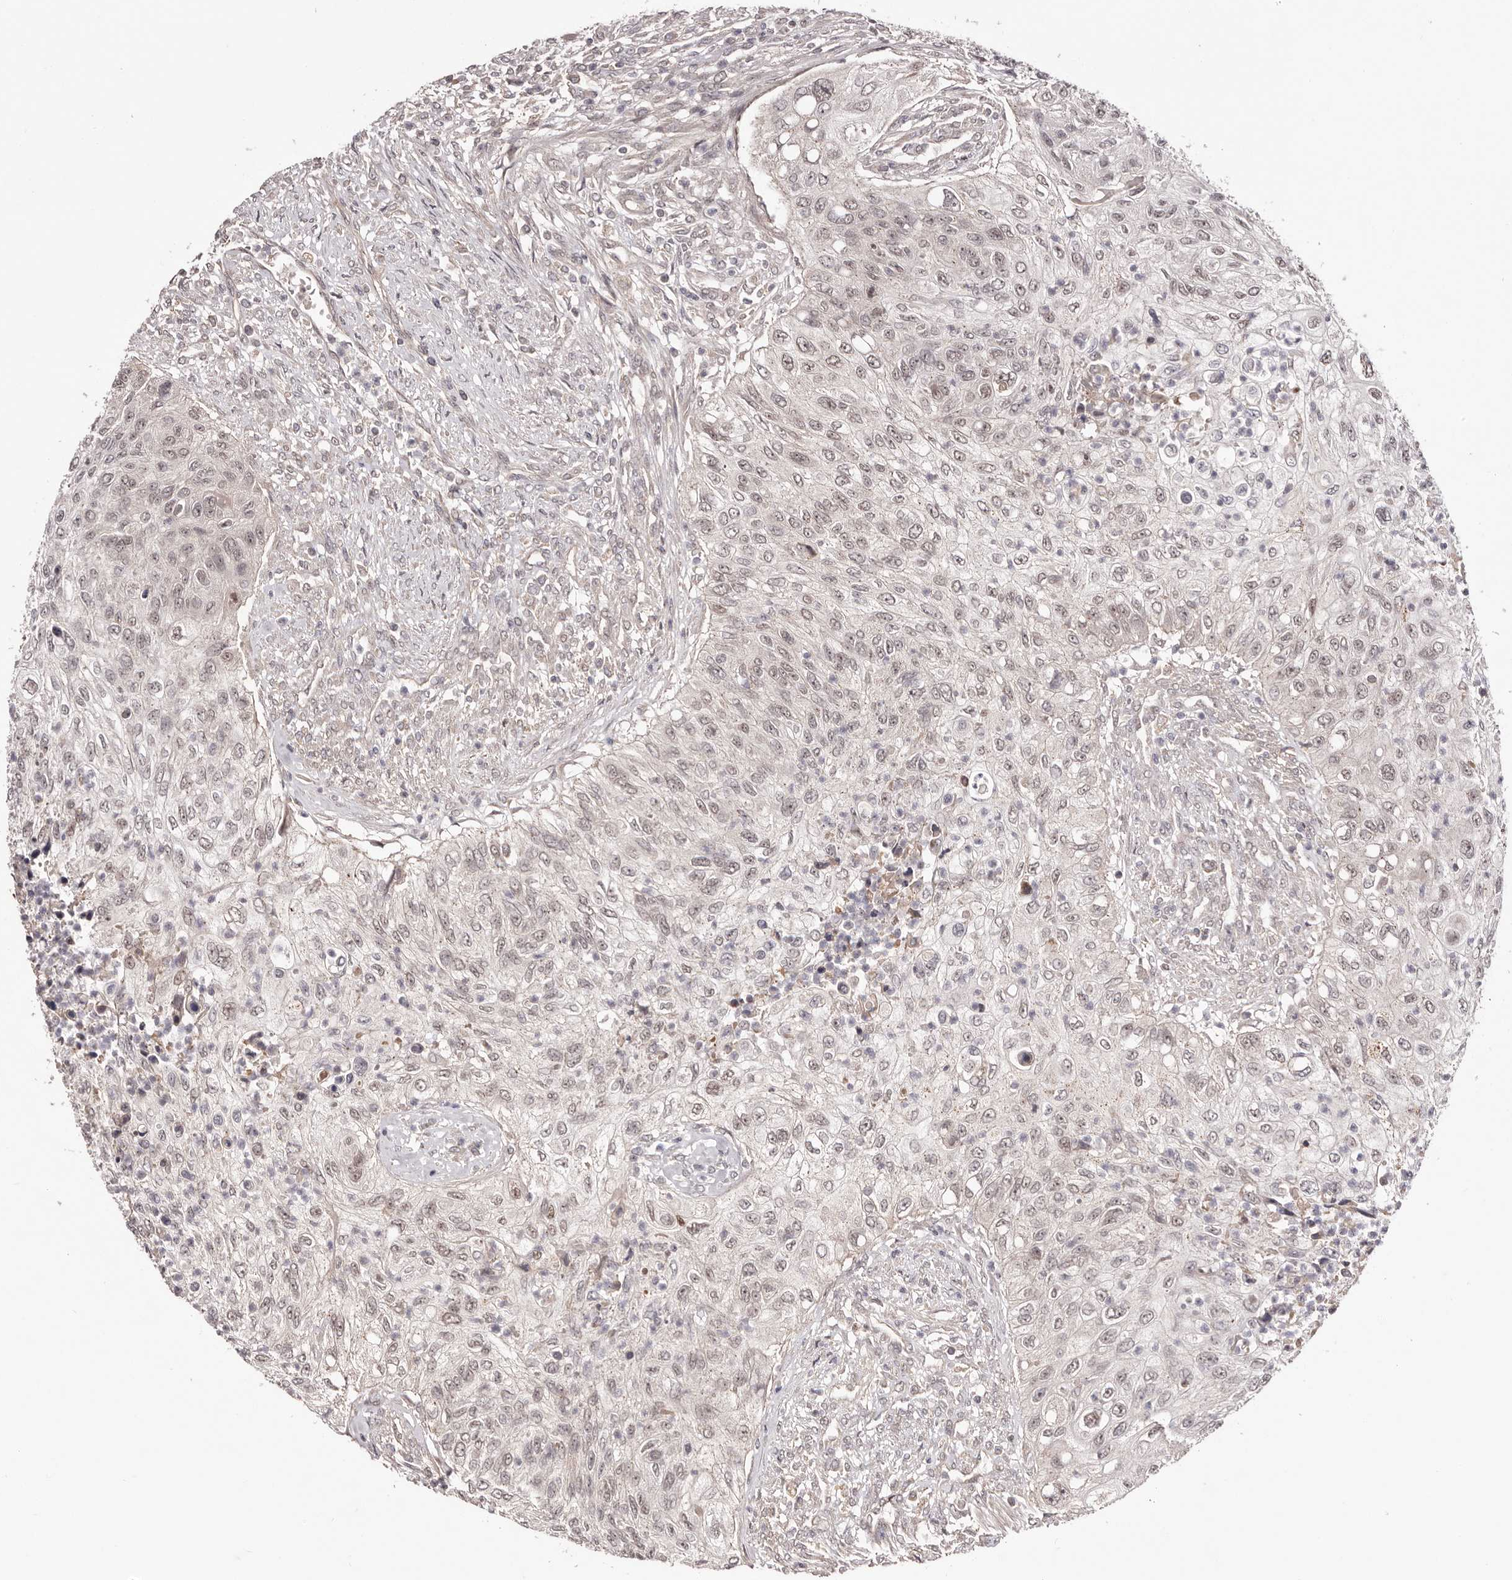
{"staining": {"intensity": "weak", "quantity": "25%-75%", "location": "nuclear"}, "tissue": "urothelial cancer", "cell_type": "Tumor cells", "image_type": "cancer", "snomed": [{"axis": "morphology", "description": "Urothelial carcinoma, High grade"}, {"axis": "topography", "description": "Urinary bladder"}], "caption": "Urothelial cancer tissue shows weak nuclear staining in about 25%-75% of tumor cells, visualized by immunohistochemistry.", "gene": "EGR3", "patient": {"sex": "female", "age": 60}}